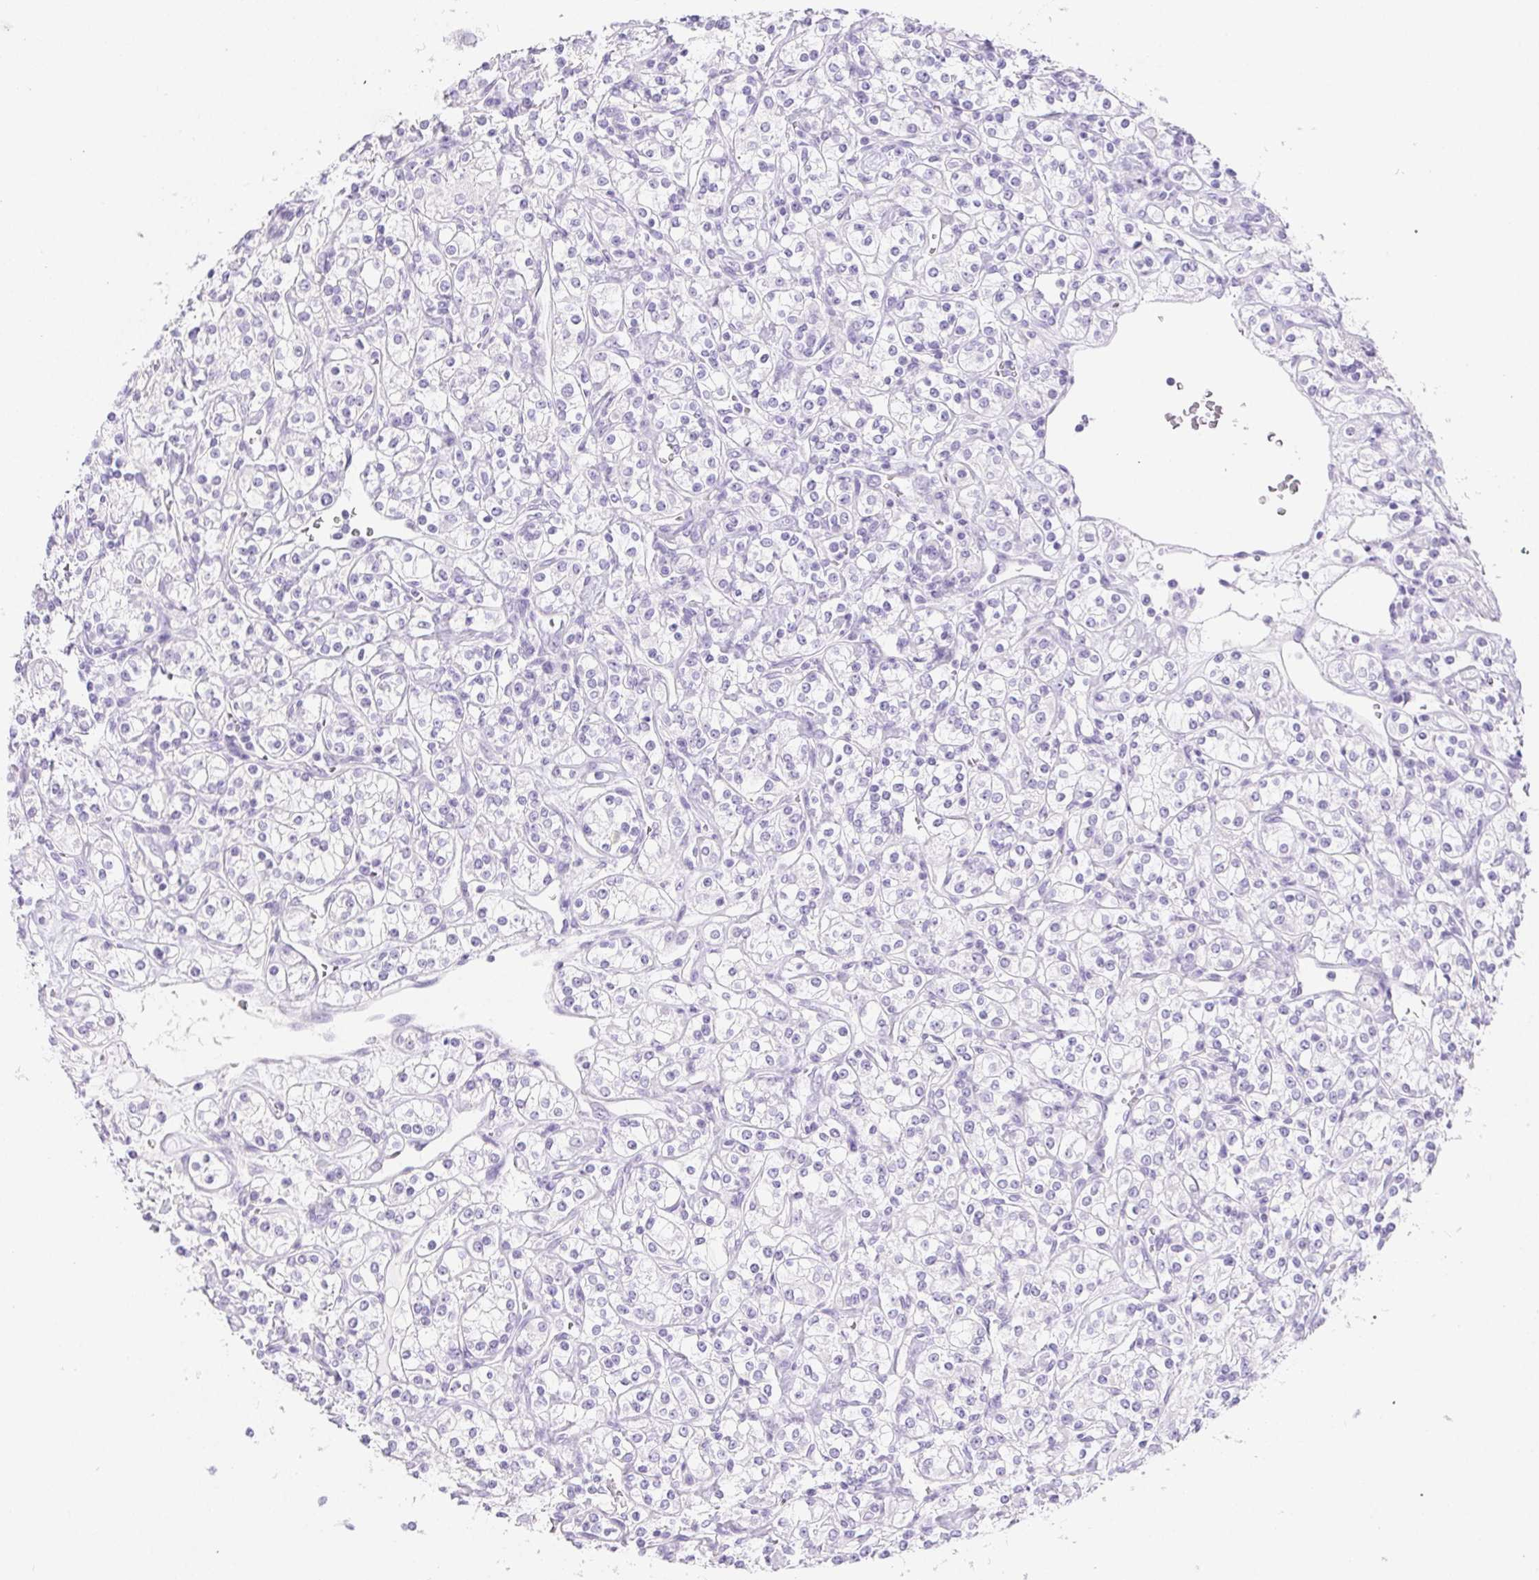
{"staining": {"intensity": "negative", "quantity": "none", "location": "none"}, "tissue": "renal cancer", "cell_type": "Tumor cells", "image_type": "cancer", "snomed": [{"axis": "morphology", "description": "Adenocarcinoma, NOS"}, {"axis": "topography", "description": "Kidney"}], "caption": "Renal cancer (adenocarcinoma) stained for a protein using immunohistochemistry (IHC) displays no positivity tumor cells.", "gene": "PNLIP", "patient": {"sex": "male", "age": 77}}